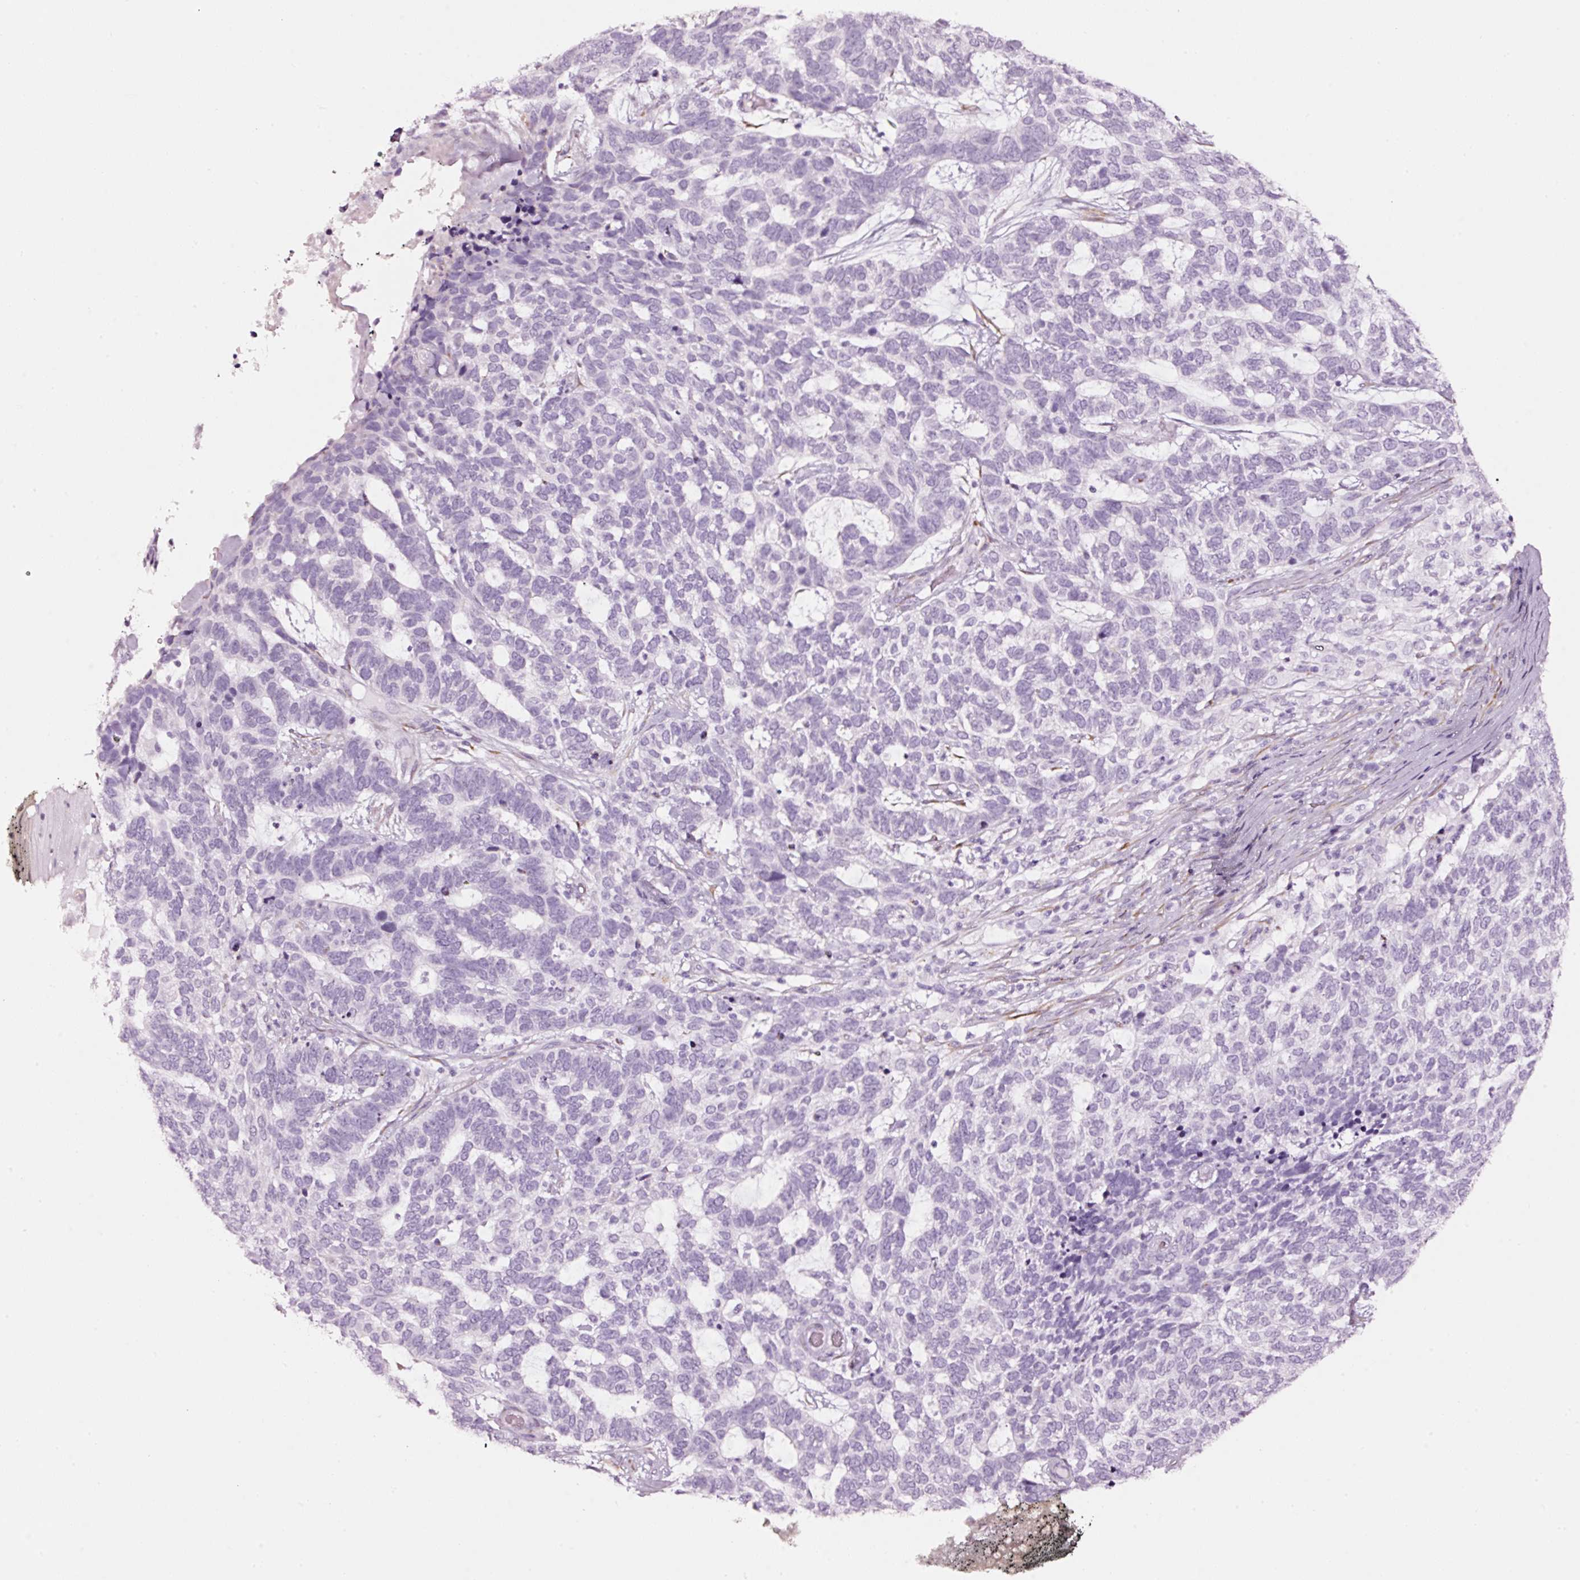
{"staining": {"intensity": "negative", "quantity": "none", "location": "none"}, "tissue": "skin cancer", "cell_type": "Tumor cells", "image_type": "cancer", "snomed": [{"axis": "morphology", "description": "Basal cell carcinoma"}, {"axis": "topography", "description": "Skin"}], "caption": "The histopathology image shows no staining of tumor cells in skin basal cell carcinoma.", "gene": "SDF4", "patient": {"sex": "female", "age": 65}}